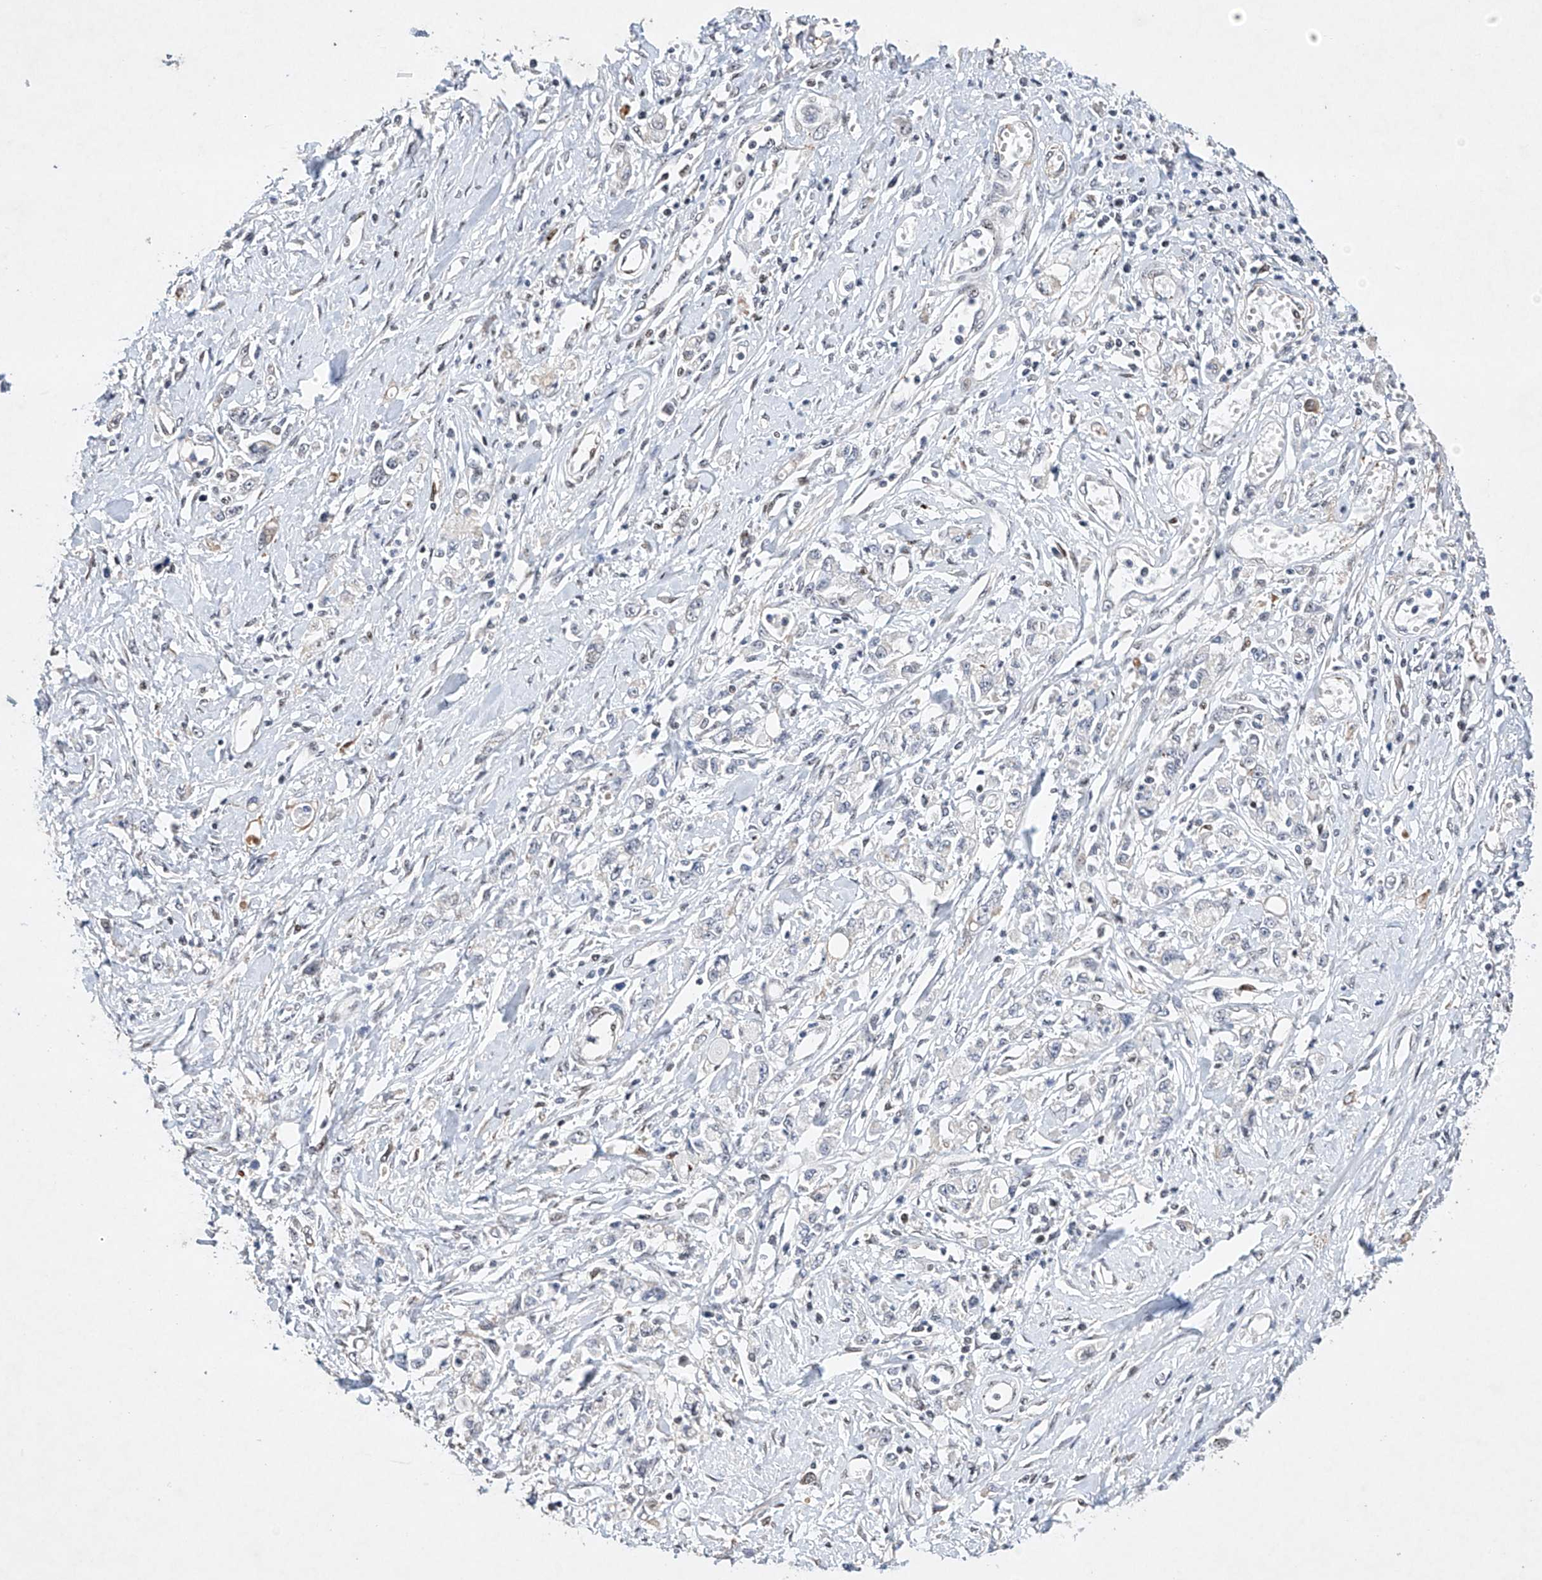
{"staining": {"intensity": "negative", "quantity": "none", "location": "none"}, "tissue": "stomach cancer", "cell_type": "Tumor cells", "image_type": "cancer", "snomed": [{"axis": "morphology", "description": "Adenocarcinoma, NOS"}, {"axis": "topography", "description": "Stomach"}], "caption": "The micrograph exhibits no staining of tumor cells in stomach cancer (adenocarcinoma). (Brightfield microscopy of DAB IHC at high magnification).", "gene": "AFG1L", "patient": {"sex": "female", "age": 76}}